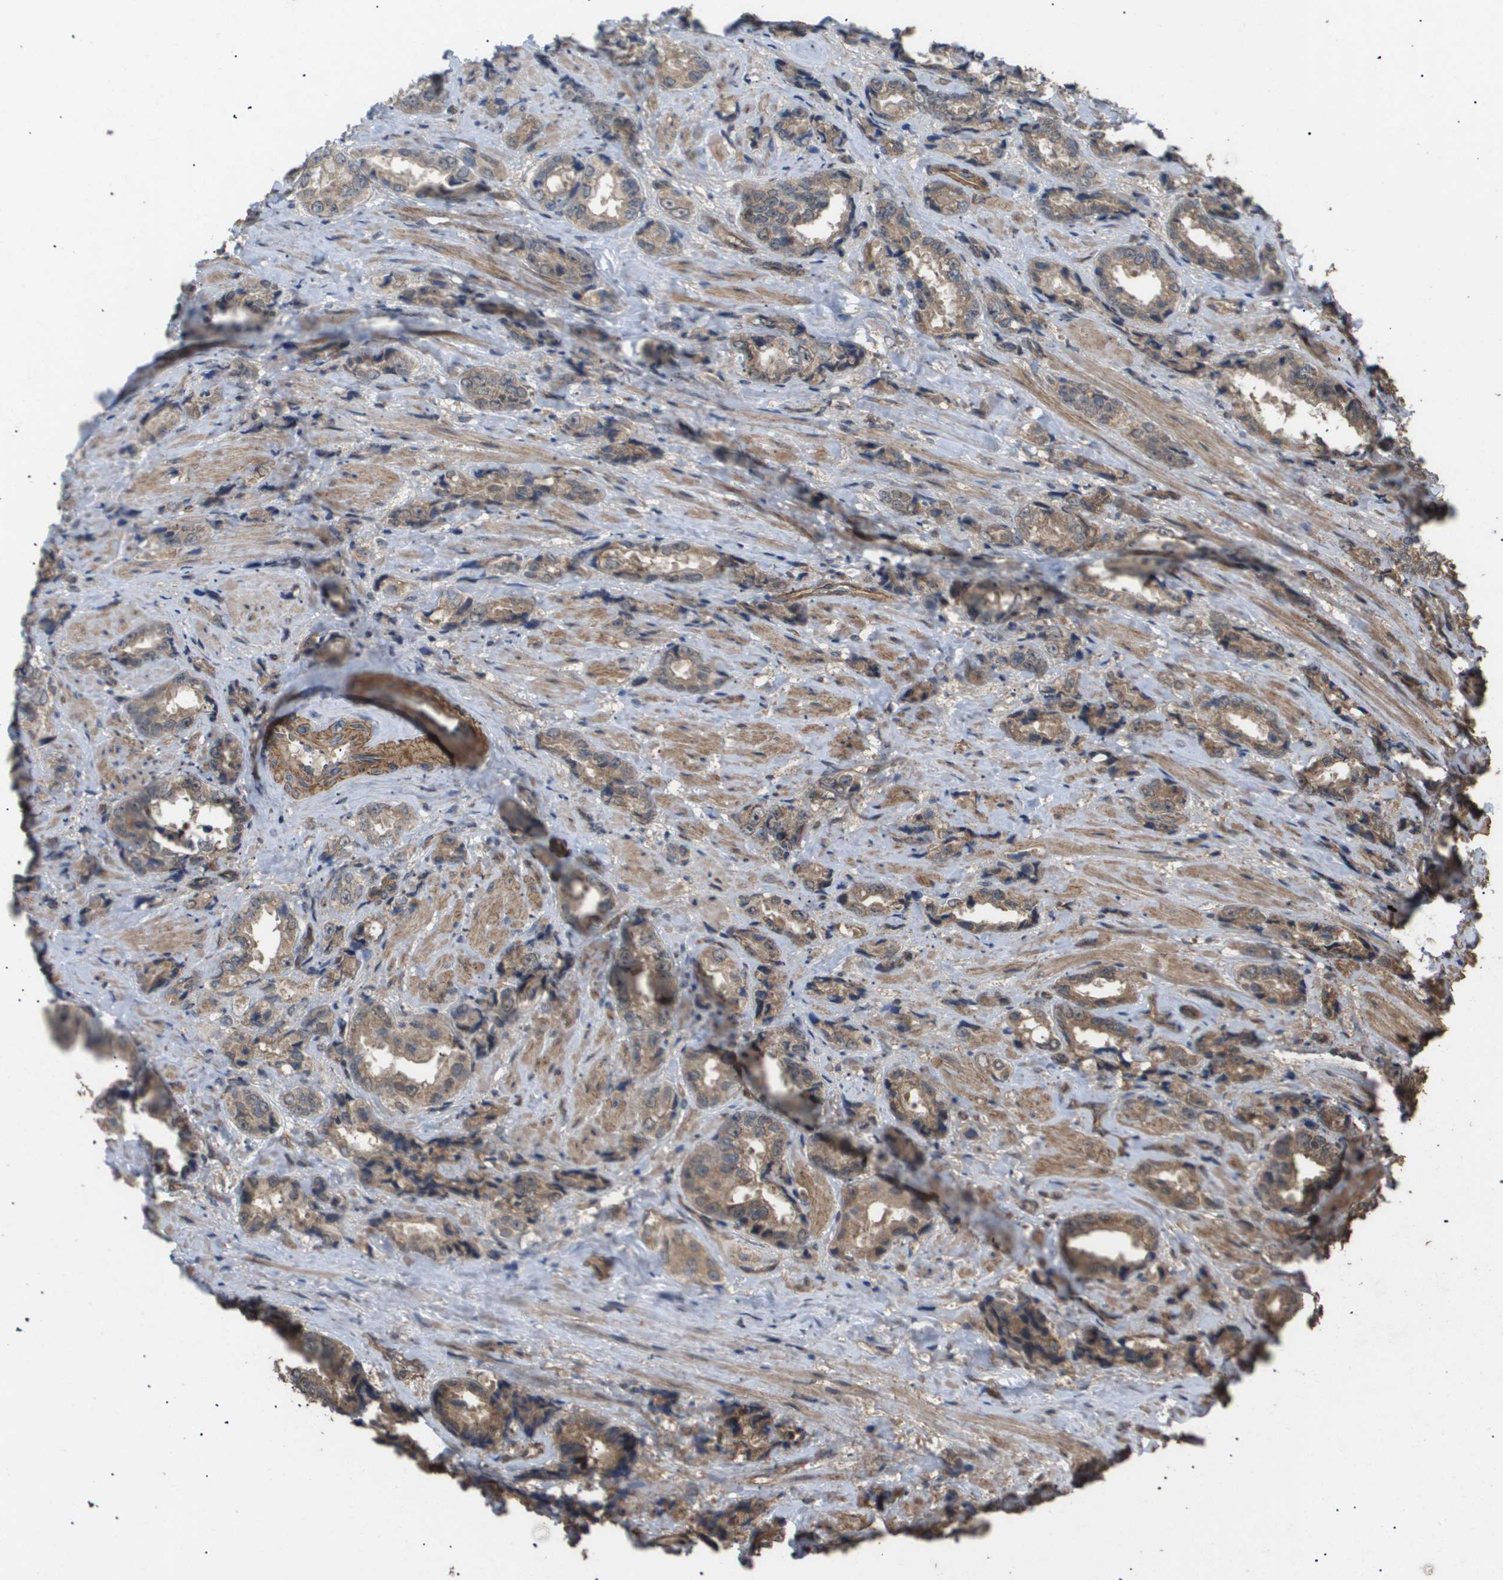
{"staining": {"intensity": "moderate", "quantity": ">75%", "location": "cytoplasmic/membranous"}, "tissue": "prostate cancer", "cell_type": "Tumor cells", "image_type": "cancer", "snomed": [{"axis": "morphology", "description": "Adenocarcinoma, High grade"}, {"axis": "topography", "description": "Prostate"}], "caption": "Protein staining demonstrates moderate cytoplasmic/membranous staining in about >75% of tumor cells in adenocarcinoma (high-grade) (prostate).", "gene": "CUL5", "patient": {"sex": "male", "age": 61}}